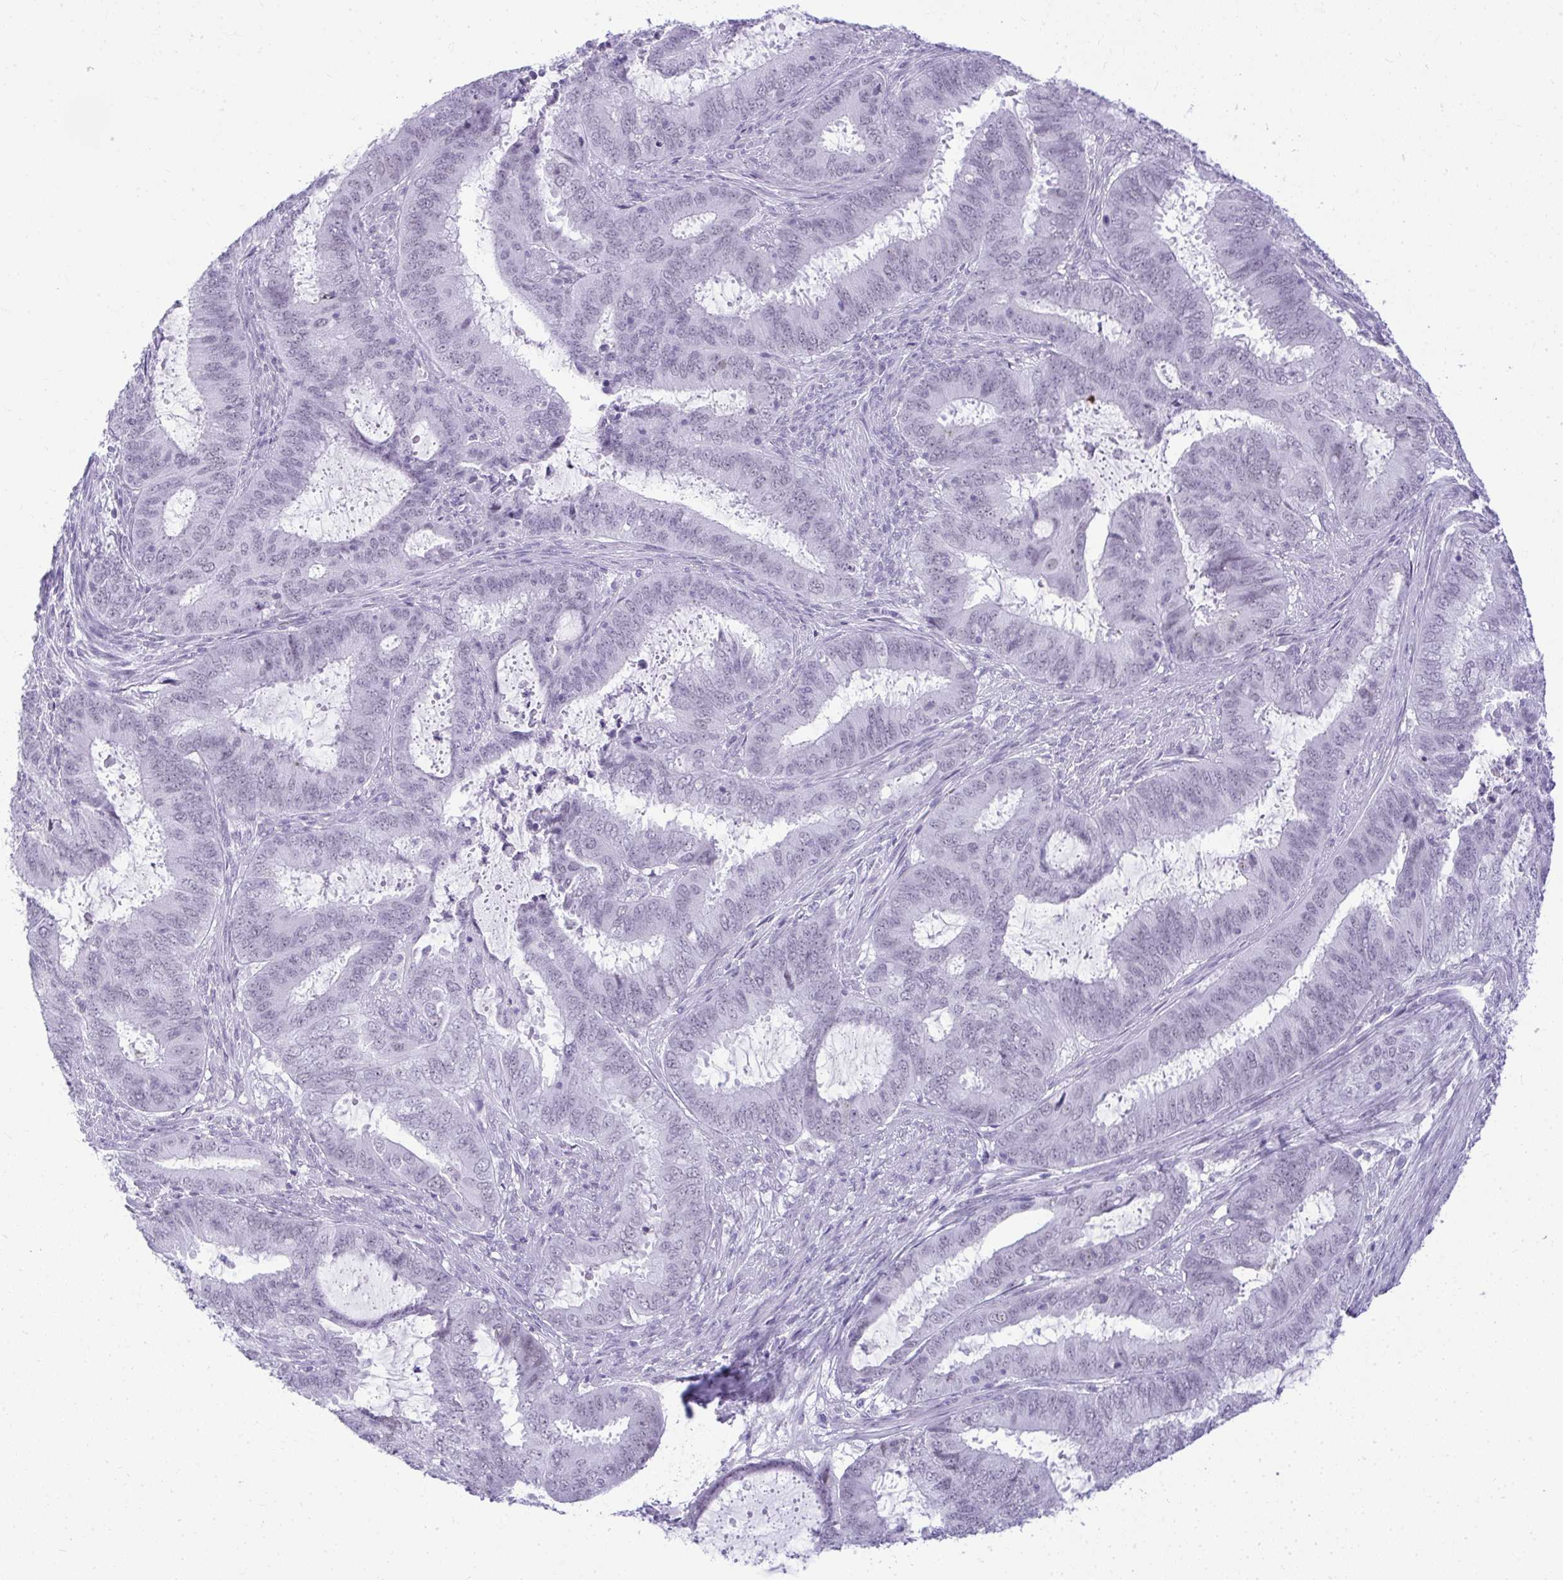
{"staining": {"intensity": "negative", "quantity": "none", "location": "none"}, "tissue": "endometrial cancer", "cell_type": "Tumor cells", "image_type": "cancer", "snomed": [{"axis": "morphology", "description": "Adenocarcinoma, NOS"}, {"axis": "topography", "description": "Endometrium"}], "caption": "Immunohistochemical staining of adenocarcinoma (endometrial) shows no significant expression in tumor cells.", "gene": "PLA2G1B", "patient": {"sex": "female", "age": 51}}